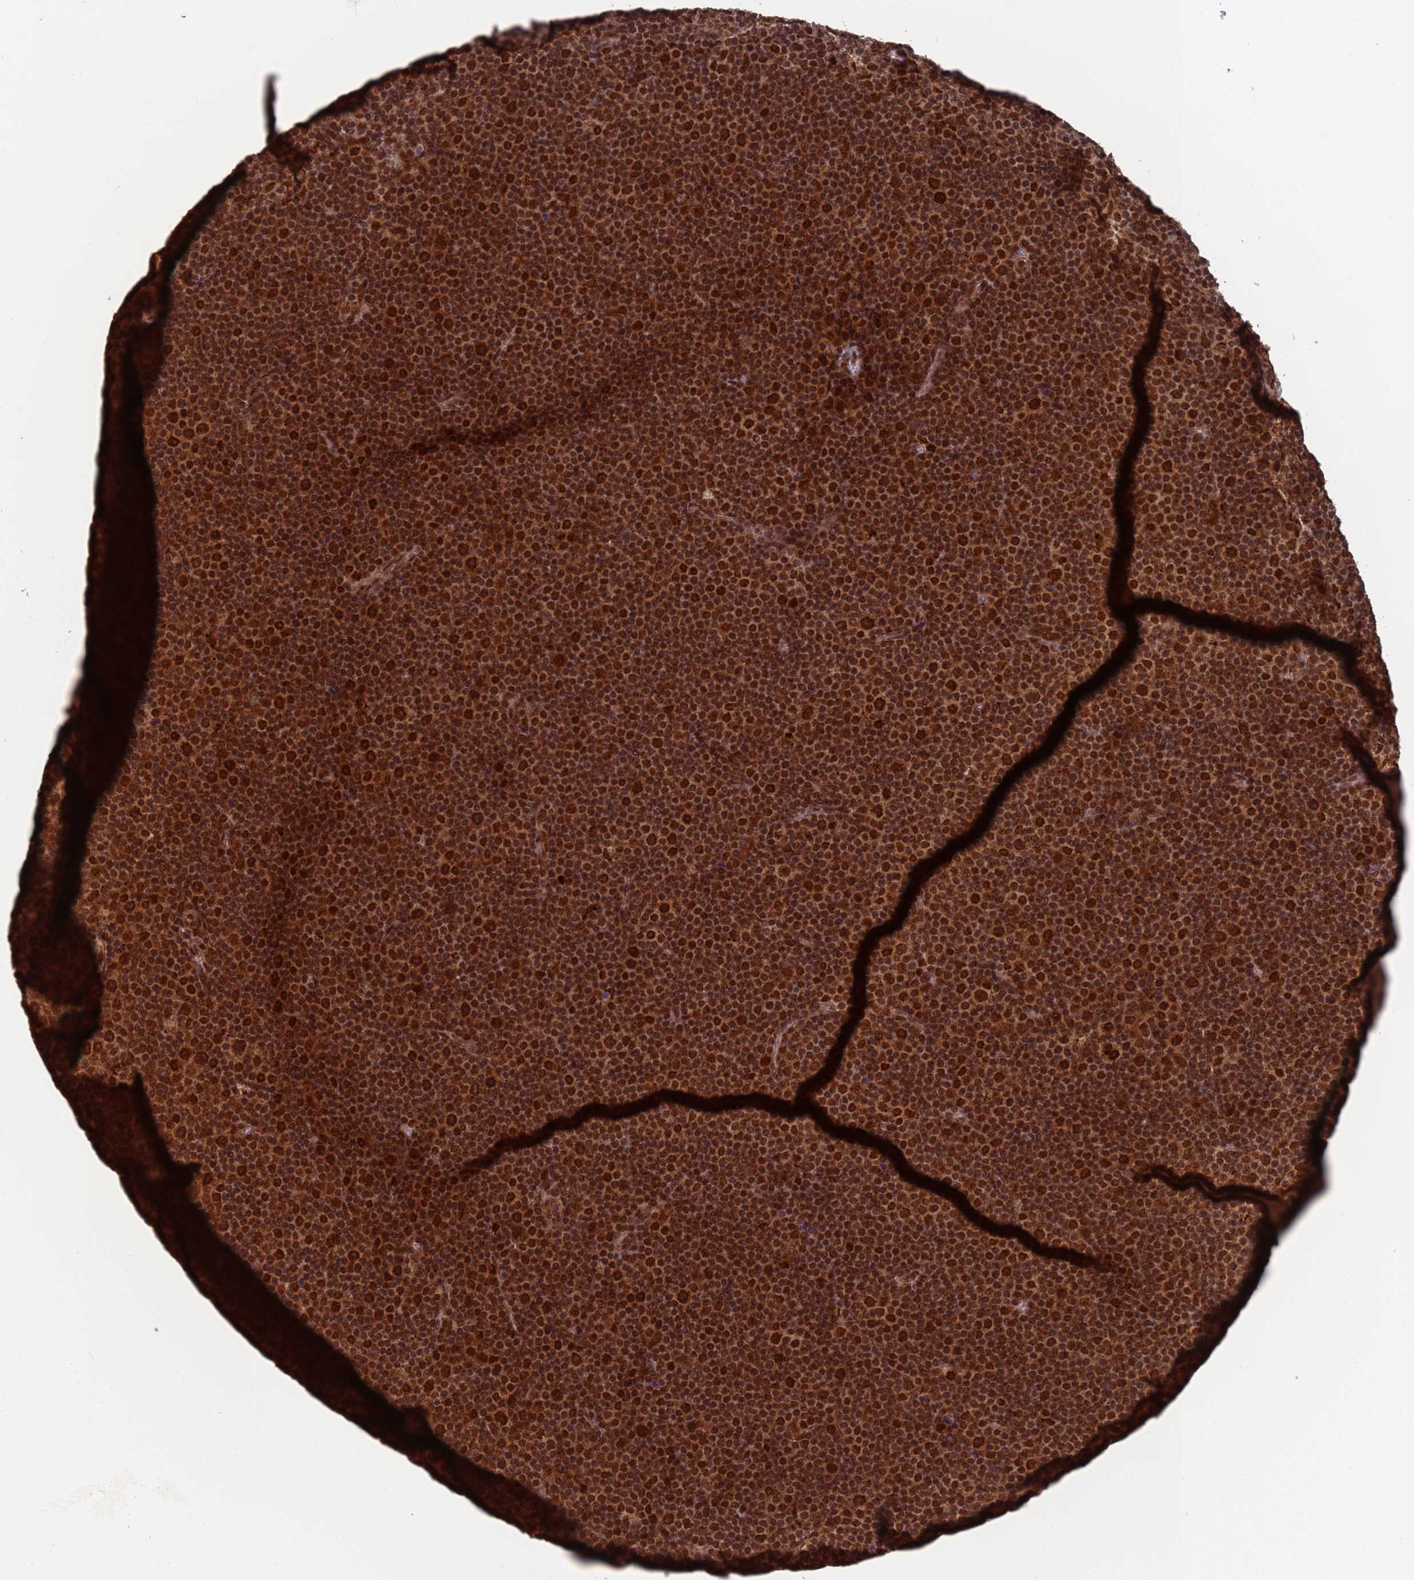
{"staining": {"intensity": "strong", "quantity": ">75%", "location": "cytoplasmic/membranous,nuclear"}, "tissue": "lymphoma", "cell_type": "Tumor cells", "image_type": "cancer", "snomed": [{"axis": "morphology", "description": "Malignant lymphoma, non-Hodgkin's type, Low grade"}, {"axis": "topography", "description": "Lymph node"}], "caption": "Protein expression analysis of lymphoma reveals strong cytoplasmic/membranous and nuclear staining in approximately >75% of tumor cells.", "gene": "FUBP3", "patient": {"sex": "female", "age": 67}}